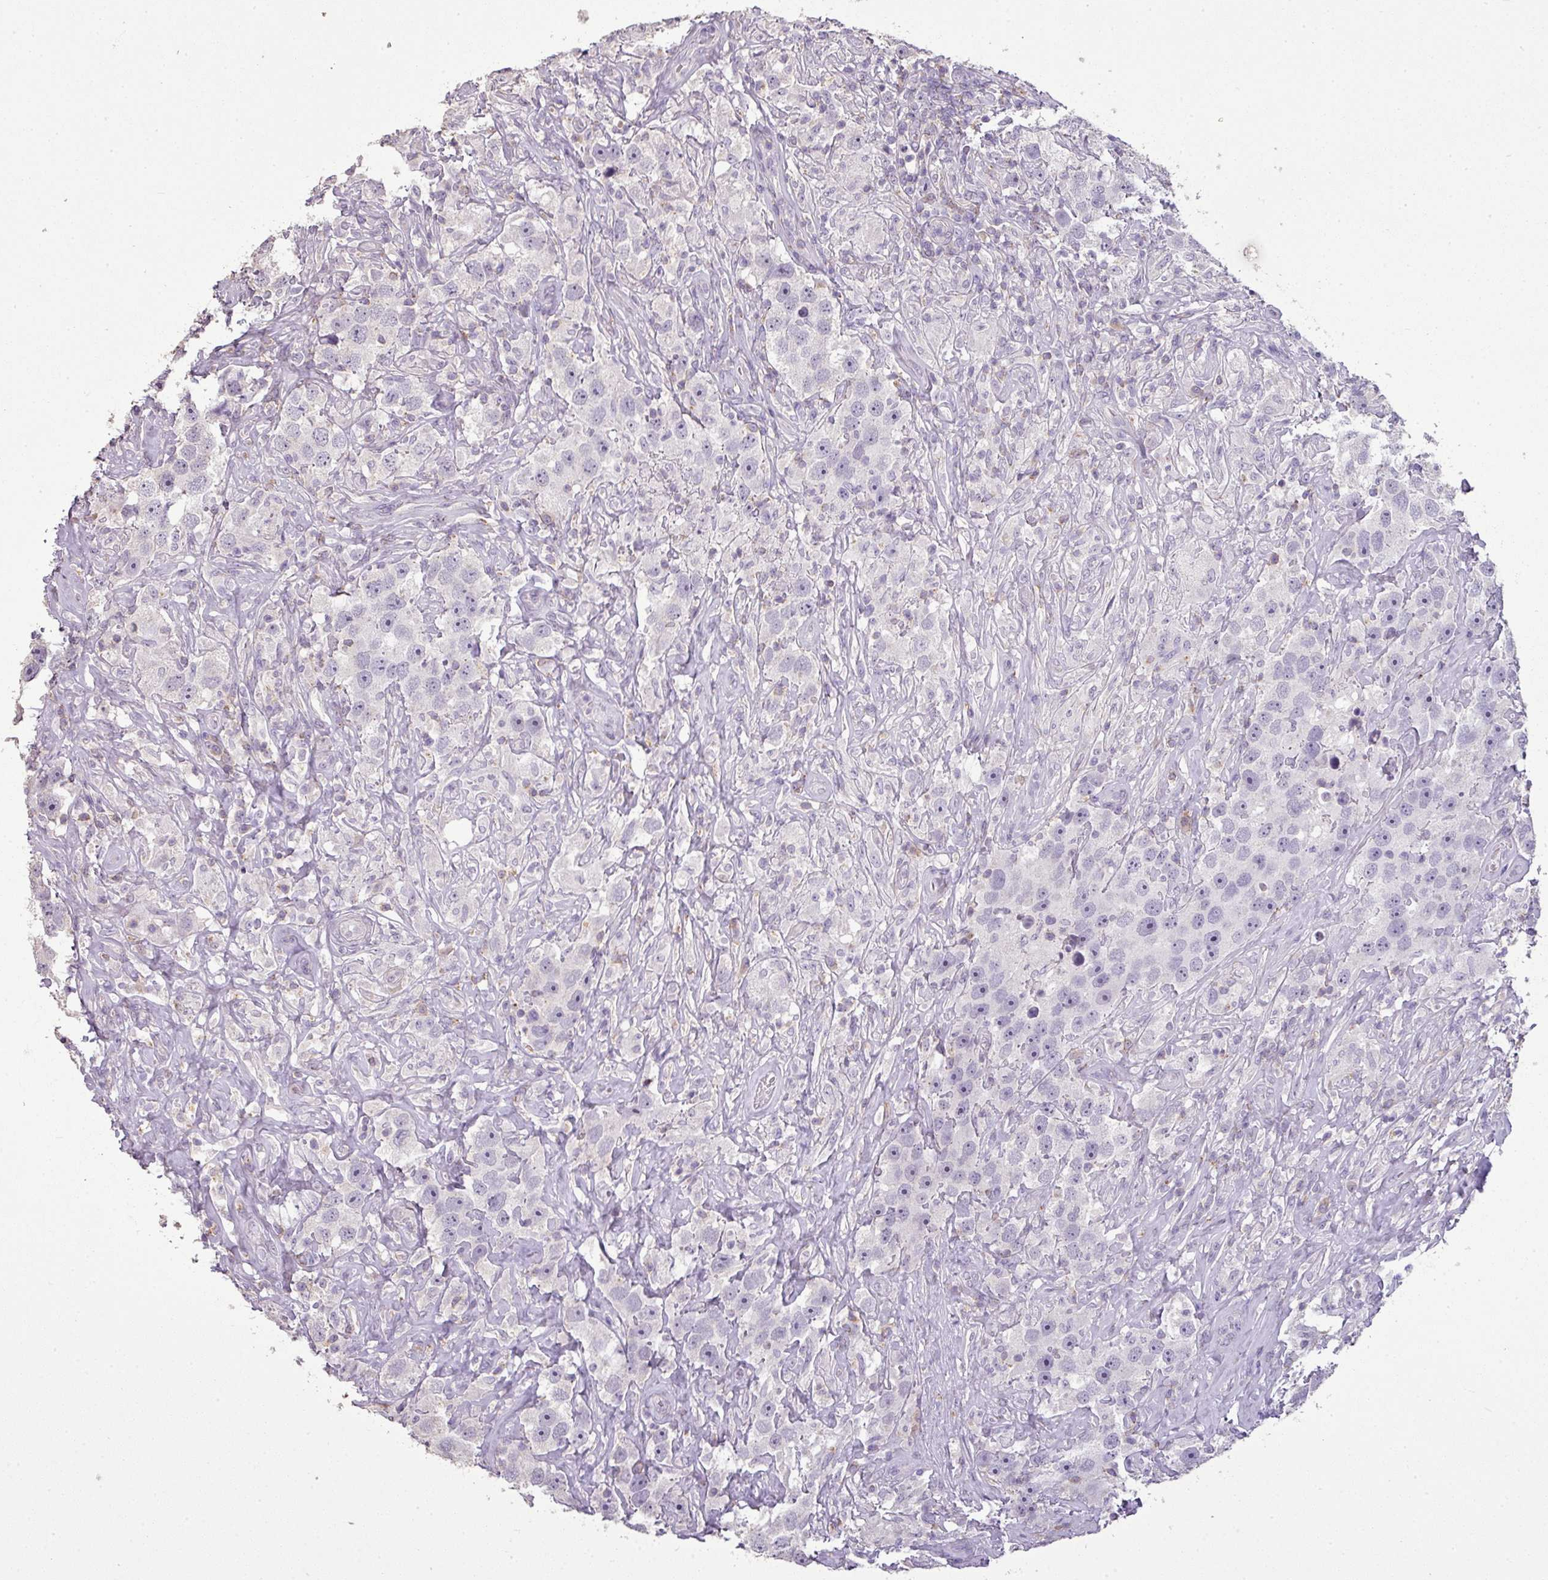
{"staining": {"intensity": "negative", "quantity": "none", "location": "none"}, "tissue": "testis cancer", "cell_type": "Tumor cells", "image_type": "cancer", "snomed": [{"axis": "morphology", "description": "Seminoma, NOS"}, {"axis": "topography", "description": "Testis"}], "caption": "Testis cancer stained for a protein using IHC displays no staining tumor cells.", "gene": "LY9", "patient": {"sex": "male", "age": 49}}